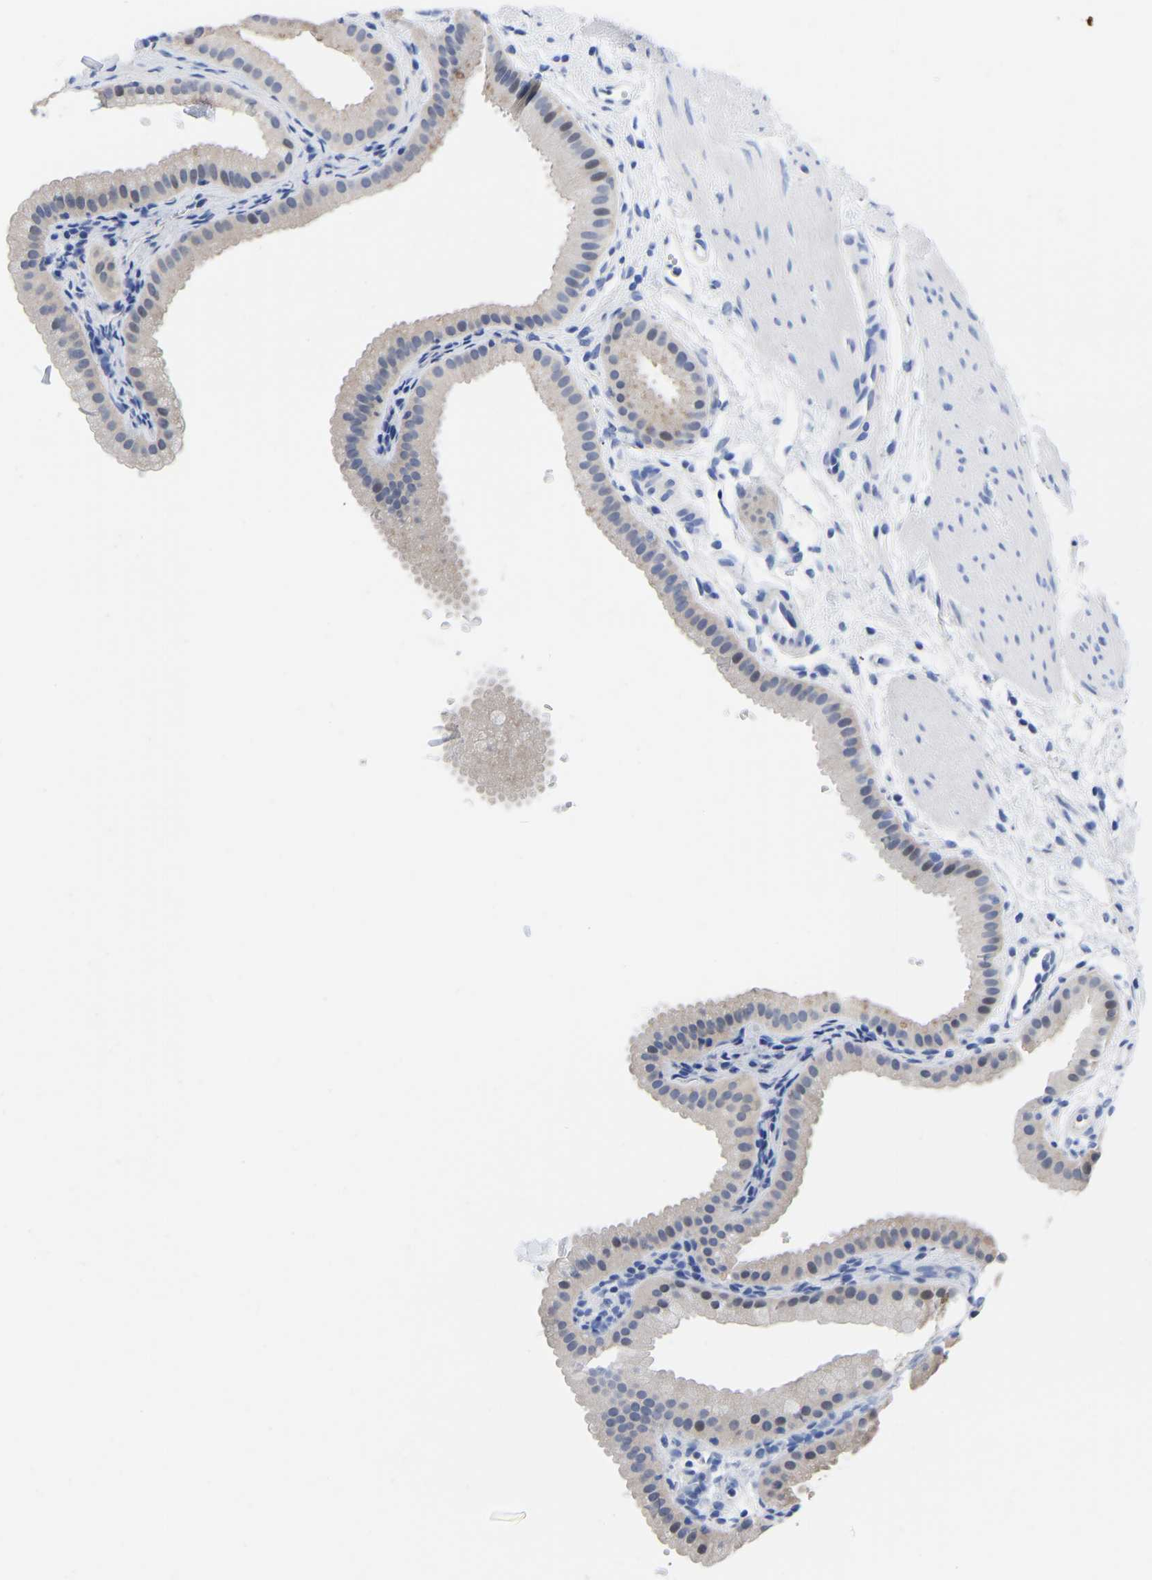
{"staining": {"intensity": "negative", "quantity": "none", "location": "none"}, "tissue": "gallbladder", "cell_type": "Glandular cells", "image_type": "normal", "snomed": [{"axis": "morphology", "description": "Normal tissue, NOS"}, {"axis": "topography", "description": "Gallbladder"}], "caption": "Immunohistochemical staining of normal human gallbladder exhibits no significant positivity in glandular cells.", "gene": "GPA33", "patient": {"sex": "female", "age": 64}}